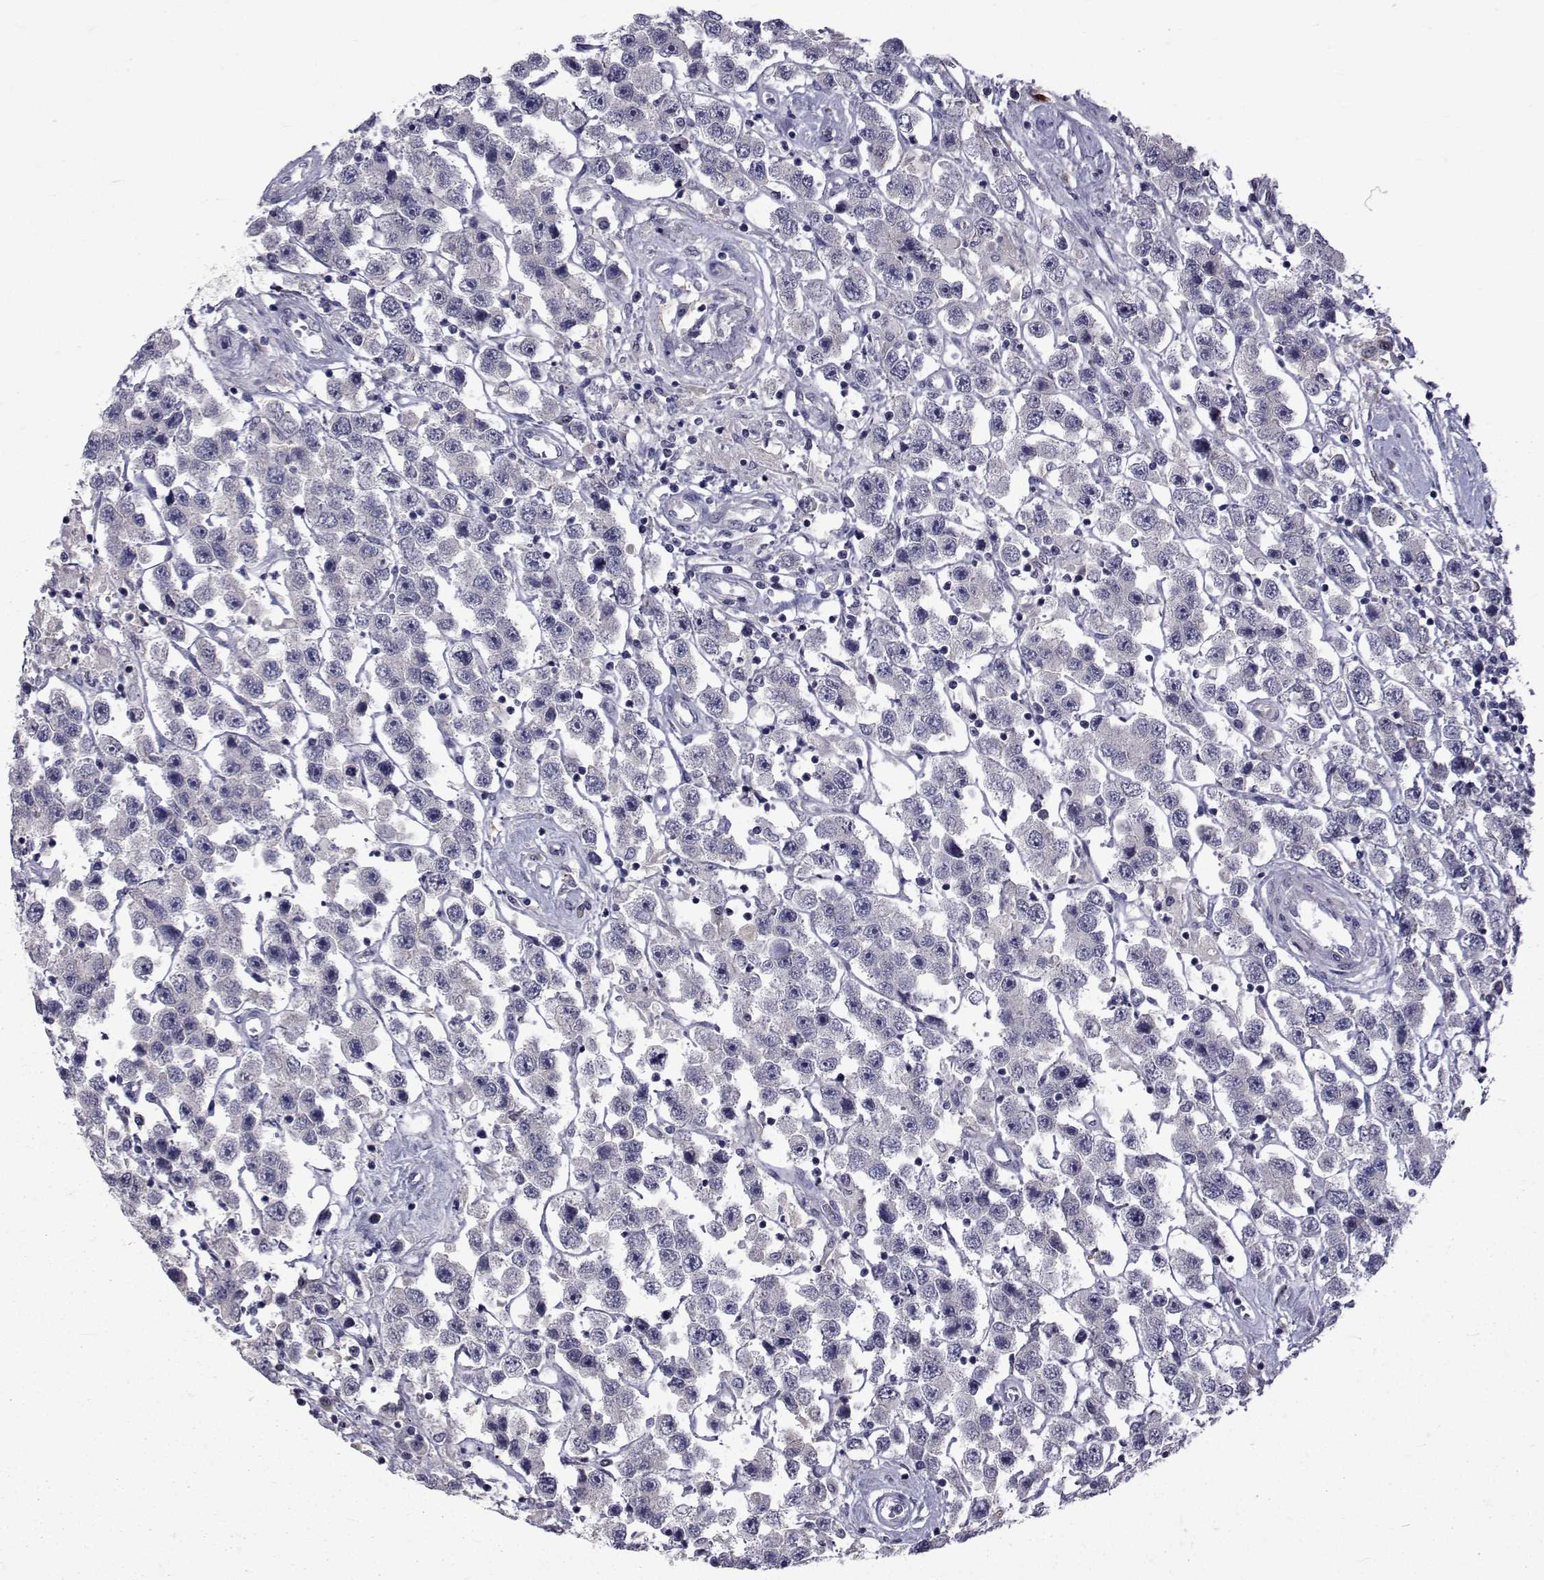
{"staining": {"intensity": "negative", "quantity": "none", "location": "none"}, "tissue": "testis cancer", "cell_type": "Tumor cells", "image_type": "cancer", "snomed": [{"axis": "morphology", "description": "Seminoma, NOS"}, {"axis": "topography", "description": "Testis"}], "caption": "Immunohistochemistry (IHC) photomicrograph of neoplastic tissue: seminoma (testis) stained with DAB (3,3'-diaminobenzidine) reveals no significant protein positivity in tumor cells.", "gene": "TNFRSF11B", "patient": {"sex": "male", "age": 45}}